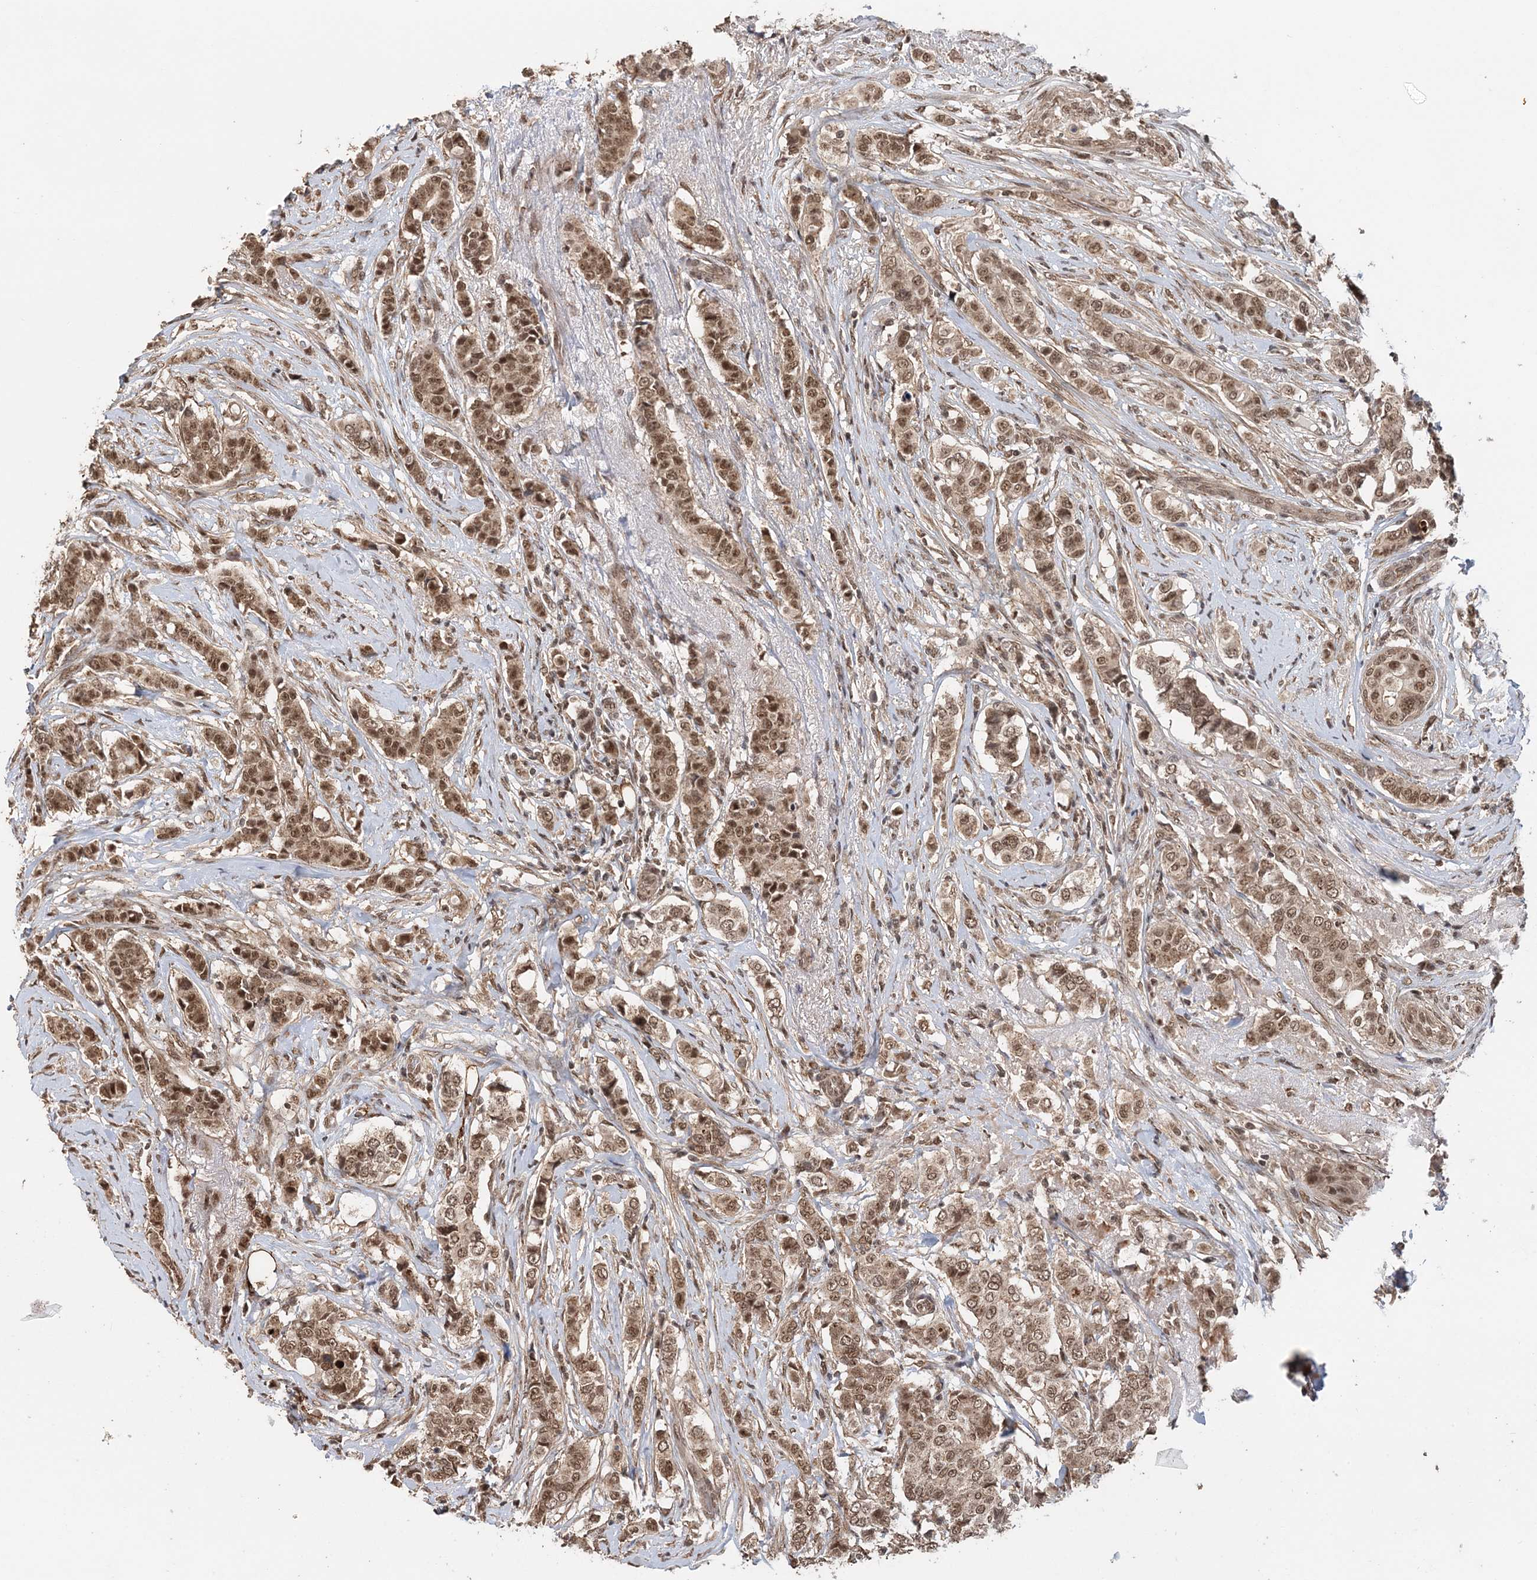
{"staining": {"intensity": "moderate", "quantity": ">75%", "location": "cytoplasmic/membranous,nuclear"}, "tissue": "breast cancer", "cell_type": "Tumor cells", "image_type": "cancer", "snomed": [{"axis": "morphology", "description": "Lobular carcinoma"}, {"axis": "topography", "description": "Breast"}], "caption": "The photomicrograph demonstrates a brown stain indicating the presence of a protein in the cytoplasmic/membranous and nuclear of tumor cells in breast cancer (lobular carcinoma).", "gene": "TSHZ2", "patient": {"sex": "female", "age": 51}}